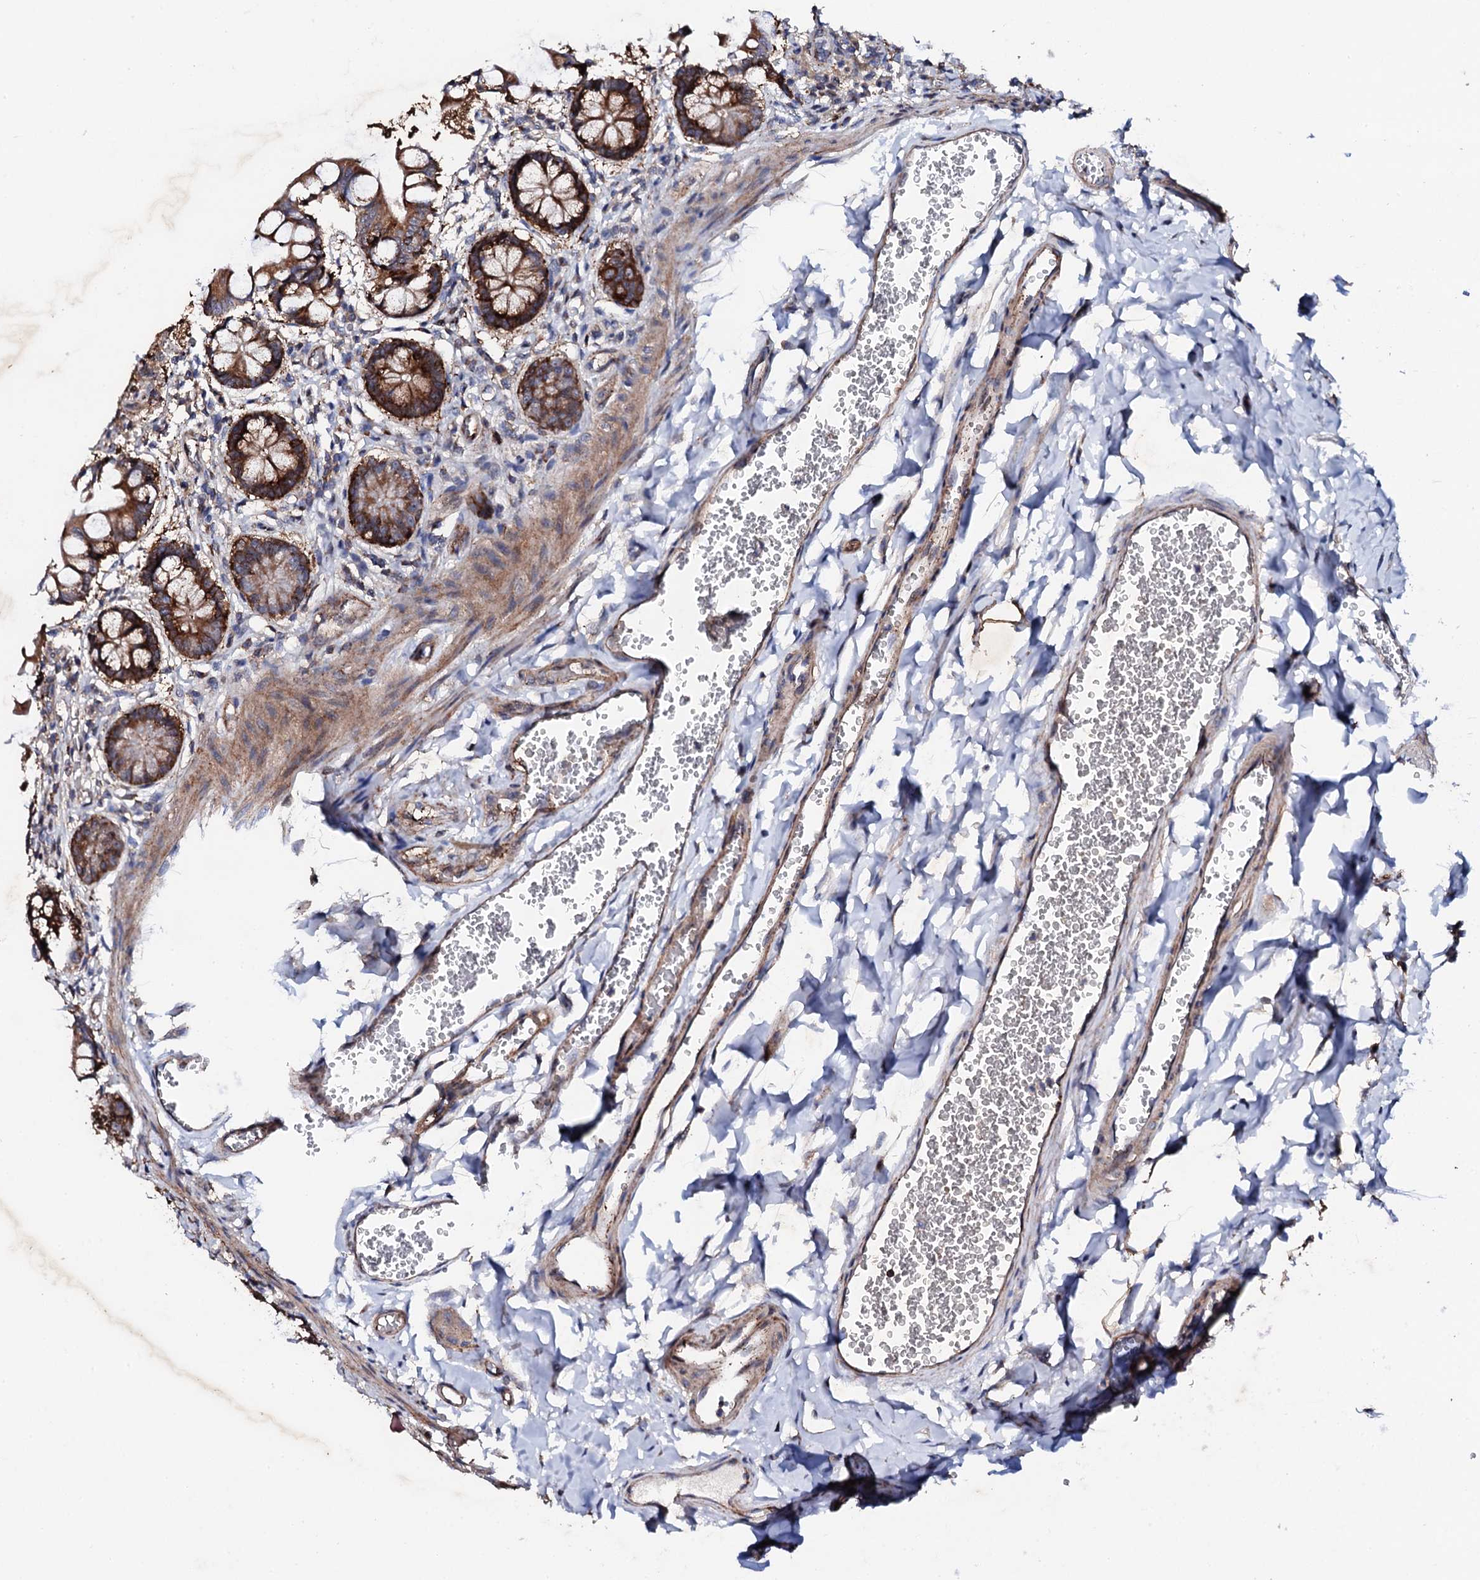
{"staining": {"intensity": "strong", "quantity": ">75%", "location": "cytoplasmic/membranous"}, "tissue": "small intestine", "cell_type": "Glandular cells", "image_type": "normal", "snomed": [{"axis": "morphology", "description": "Normal tissue, NOS"}, {"axis": "topography", "description": "Small intestine"}], "caption": "Protein staining shows strong cytoplasmic/membranous expression in about >75% of glandular cells in normal small intestine. Ihc stains the protein of interest in brown and the nuclei are stained blue.", "gene": "GTPBP4", "patient": {"sex": "male", "age": 52}}